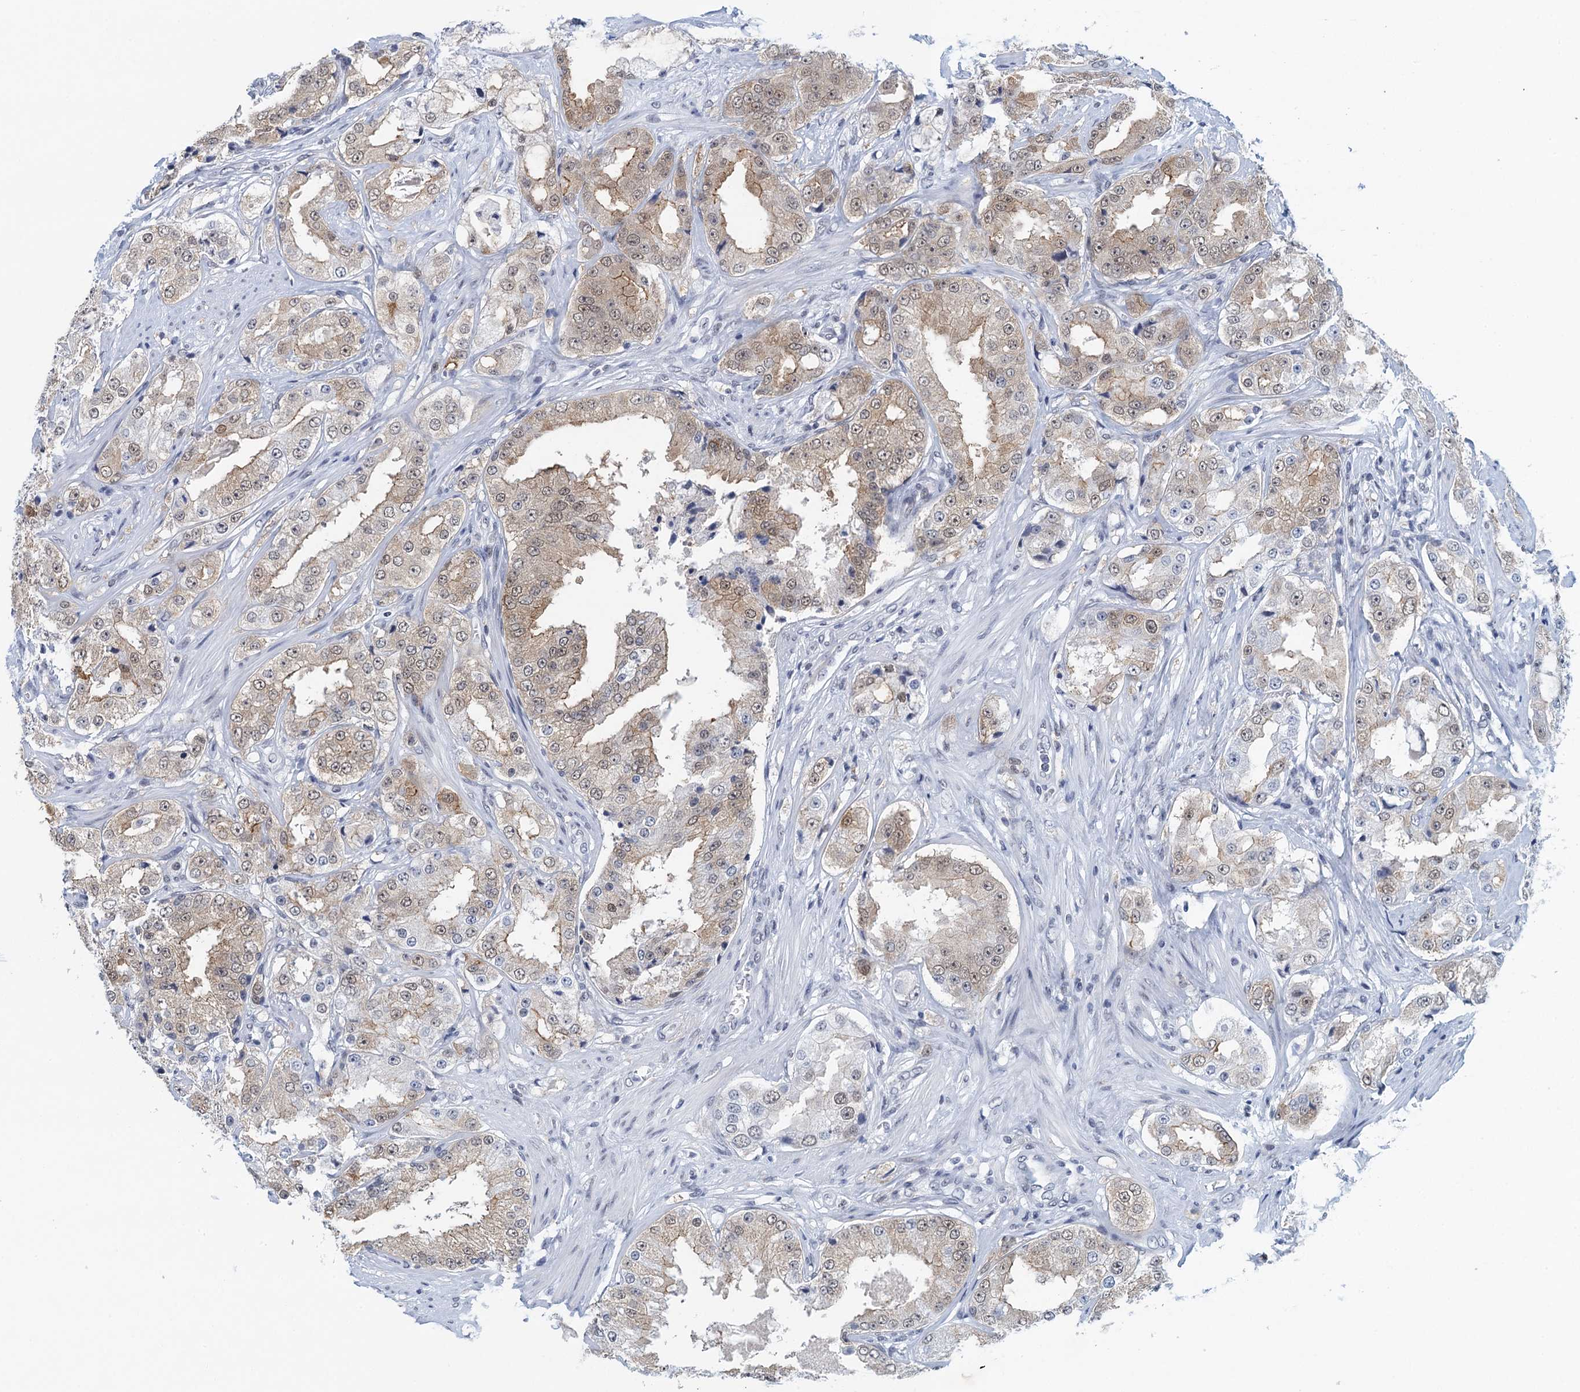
{"staining": {"intensity": "weak", "quantity": "25%-75%", "location": "cytoplasmic/membranous,nuclear"}, "tissue": "prostate cancer", "cell_type": "Tumor cells", "image_type": "cancer", "snomed": [{"axis": "morphology", "description": "Adenocarcinoma, High grade"}, {"axis": "topography", "description": "Prostate"}], "caption": "DAB (3,3'-diaminobenzidine) immunohistochemical staining of human prostate adenocarcinoma (high-grade) demonstrates weak cytoplasmic/membranous and nuclear protein expression in about 25%-75% of tumor cells.", "gene": "EPS8L1", "patient": {"sex": "male", "age": 73}}